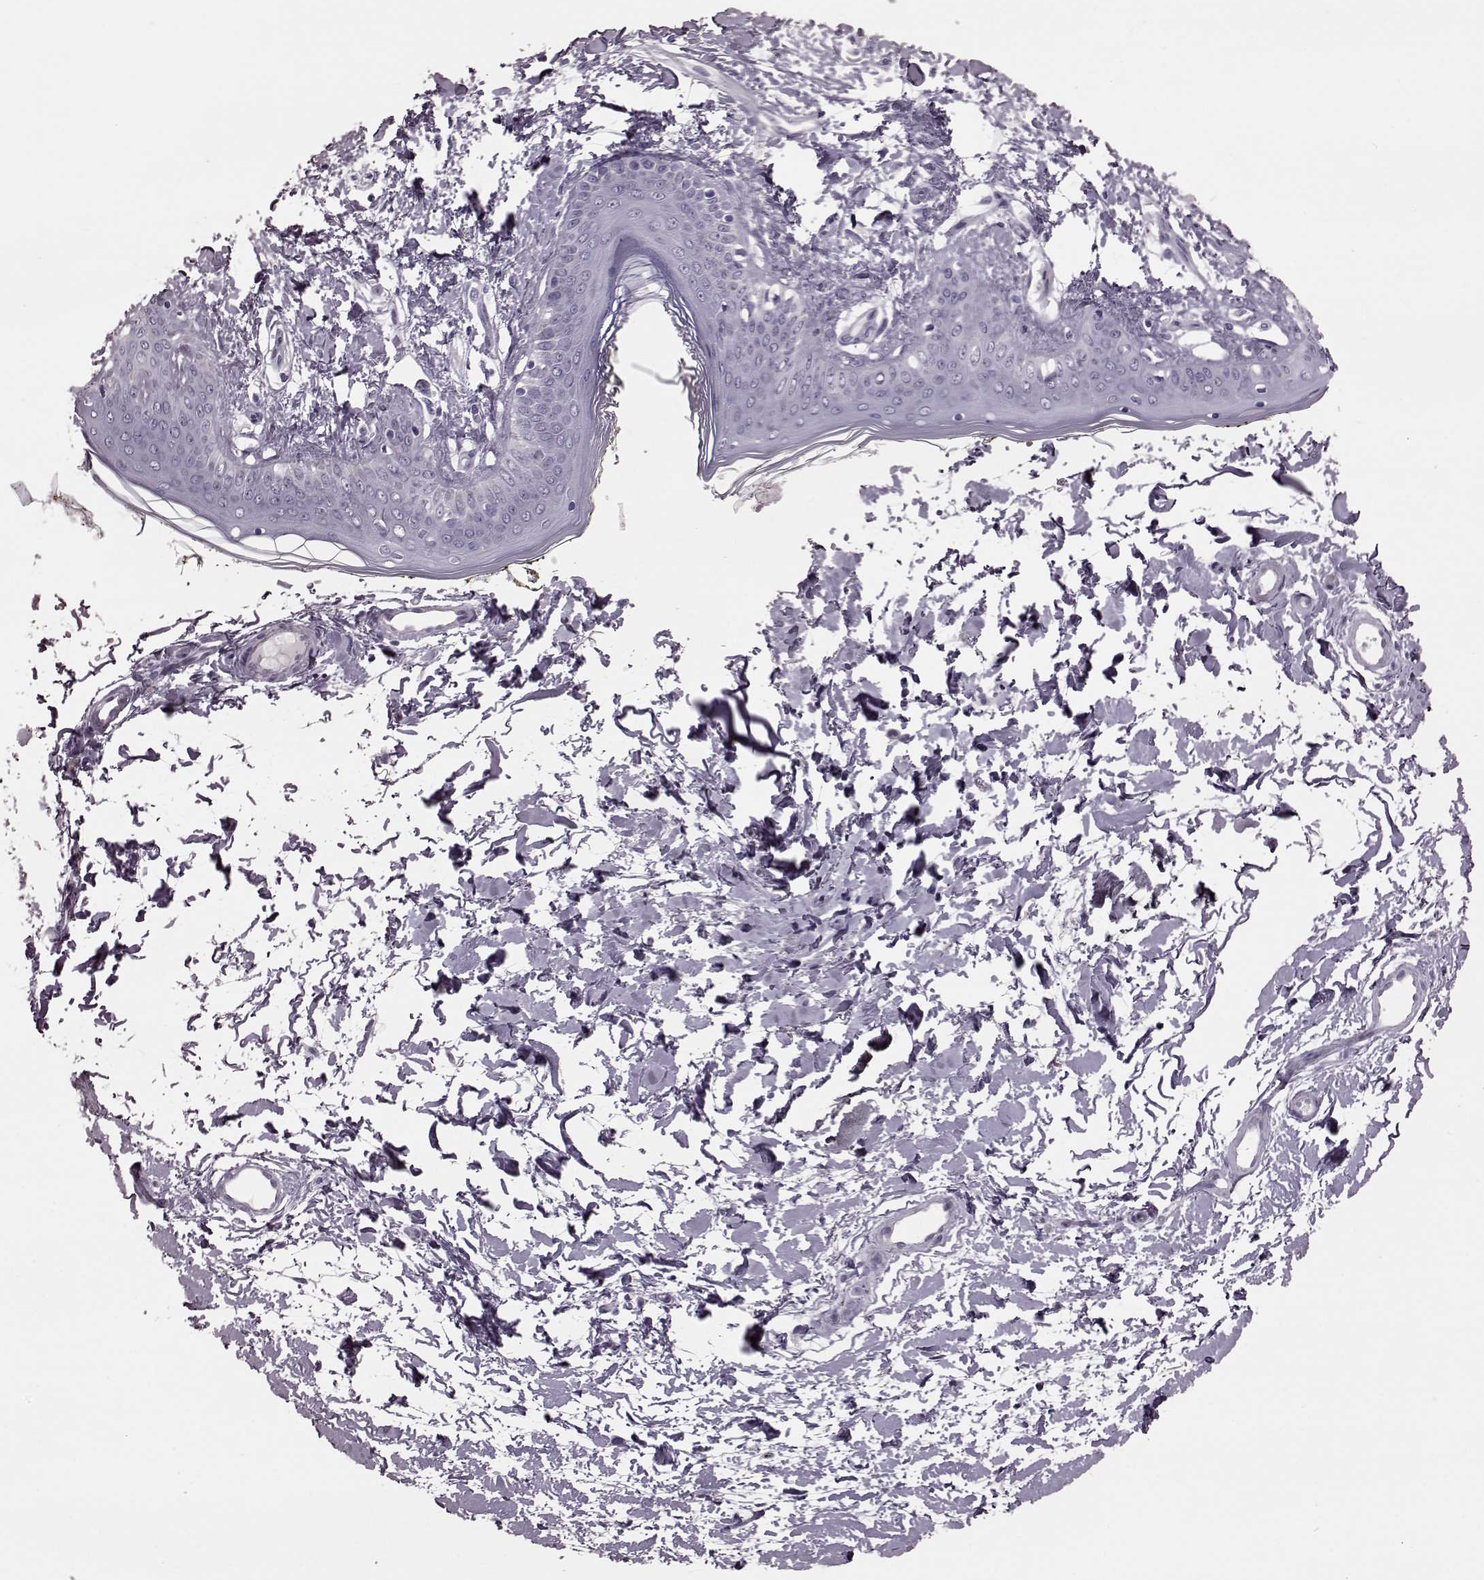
{"staining": {"intensity": "negative", "quantity": "none", "location": "none"}, "tissue": "skin", "cell_type": "Fibroblasts", "image_type": "normal", "snomed": [{"axis": "morphology", "description": "Normal tissue, NOS"}, {"axis": "topography", "description": "Skin"}], "caption": "A photomicrograph of human skin is negative for staining in fibroblasts. (Brightfield microscopy of DAB IHC at high magnification).", "gene": "RIMS2", "patient": {"sex": "female", "age": 34}}